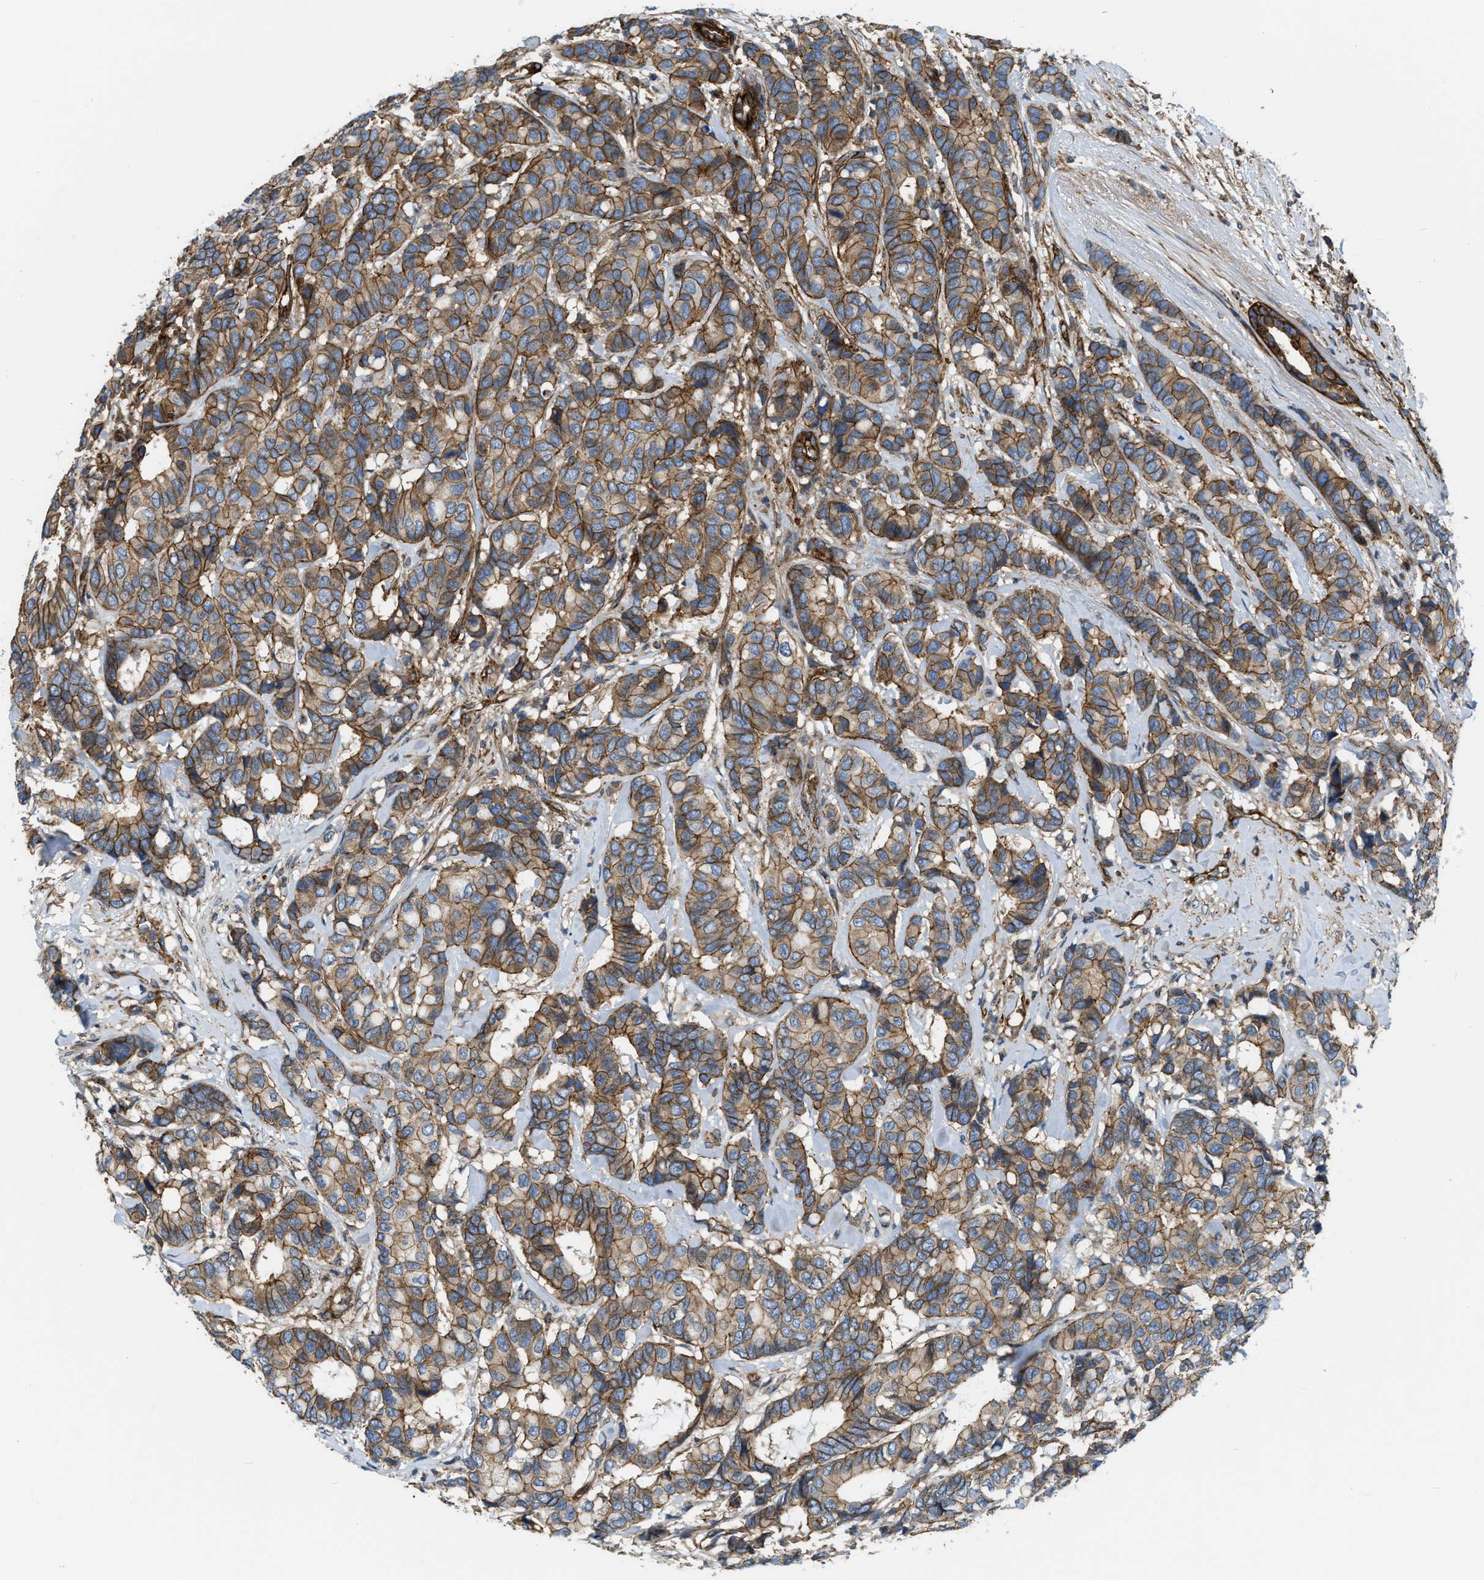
{"staining": {"intensity": "moderate", "quantity": ">75%", "location": "cytoplasmic/membranous"}, "tissue": "breast cancer", "cell_type": "Tumor cells", "image_type": "cancer", "snomed": [{"axis": "morphology", "description": "Duct carcinoma"}, {"axis": "topography", "description": "Breast"}], "caption": "Breast cancer was stained to show a protein in brown. There is medium levels of moderate cytoplasmic/membranous positivity in about >75% of tumor cells.", "gene": "ERC1", "patient": {"sex": "female", "age": 87}}